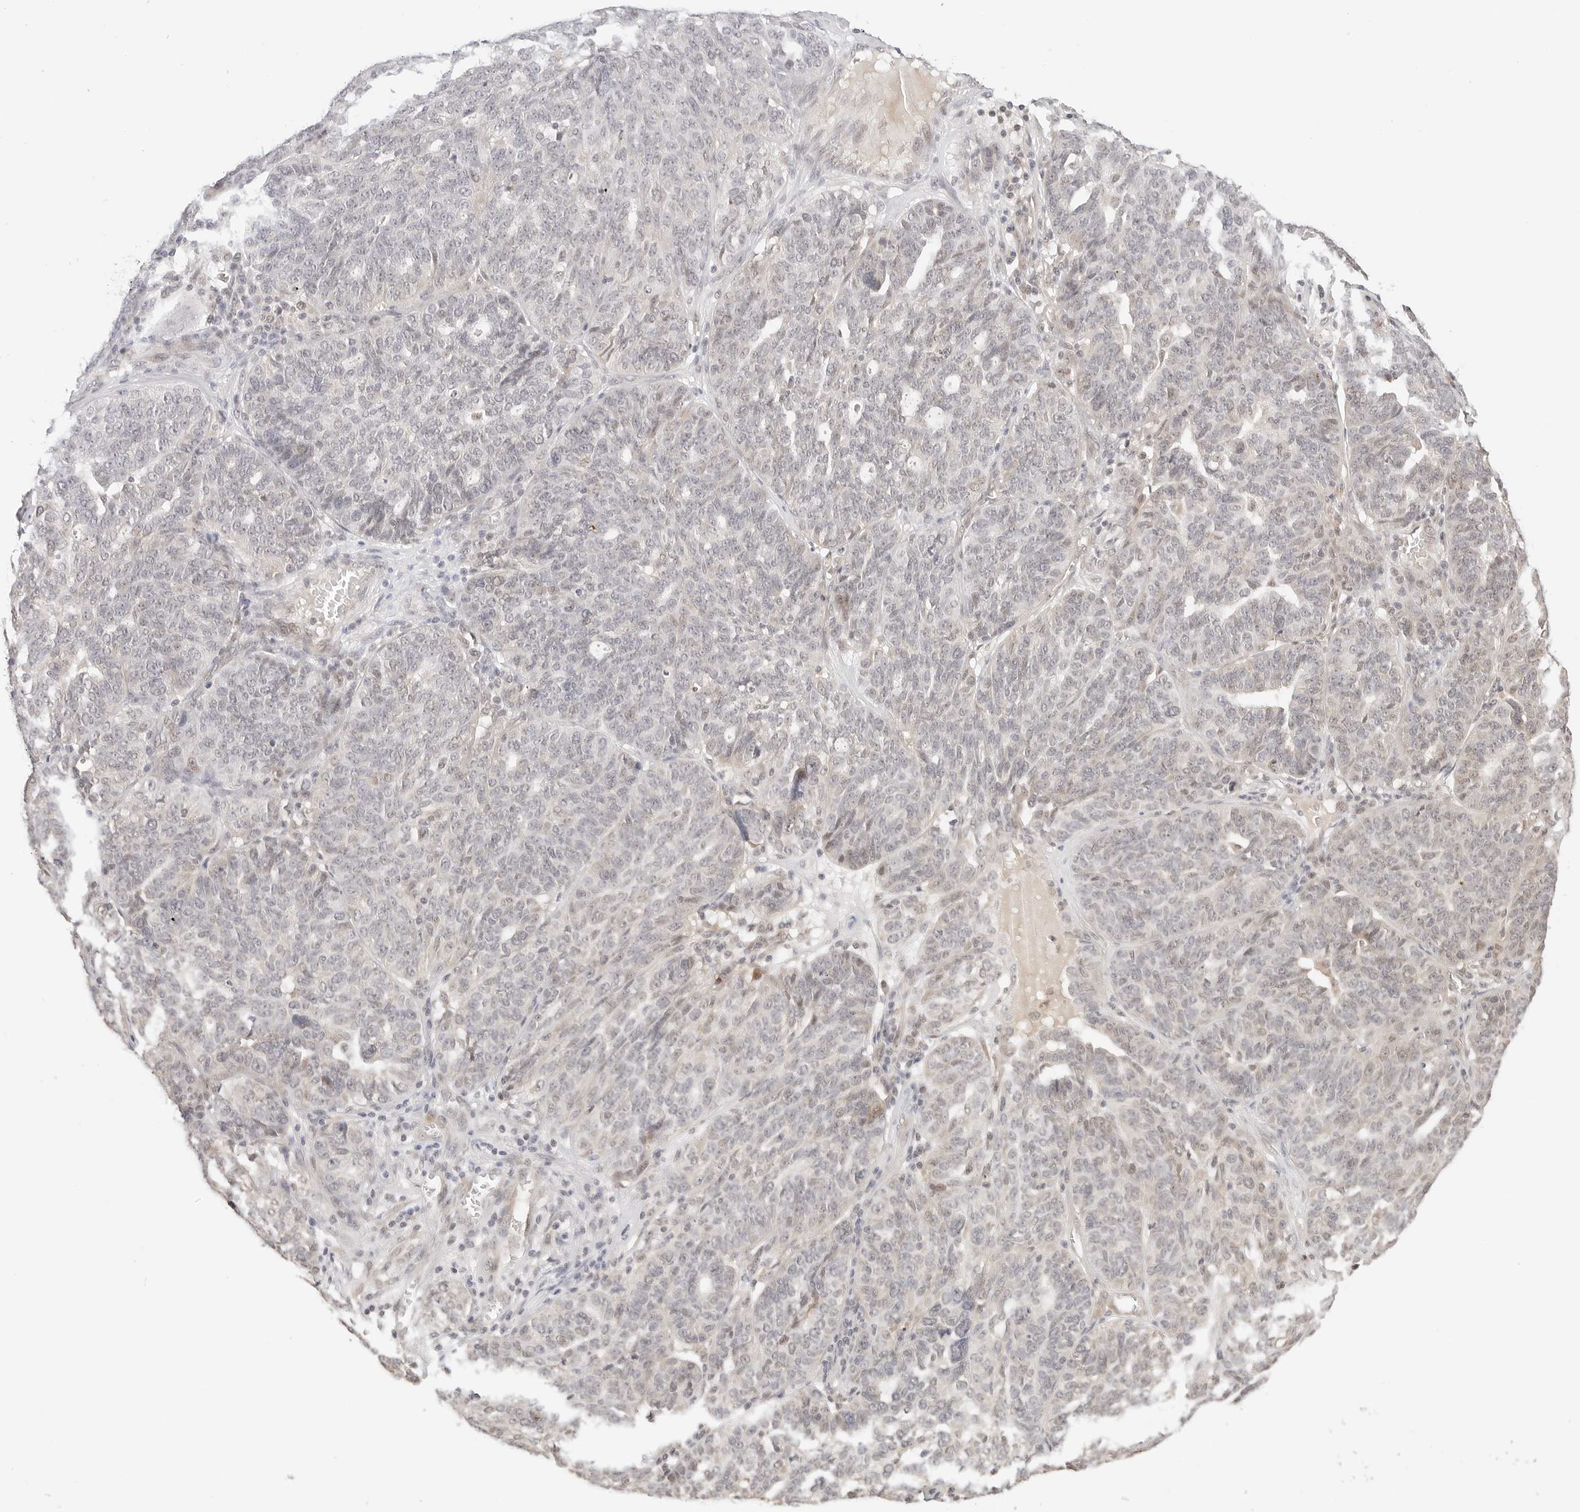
{"staining": {"intensity": "negative", "quantity": "none", "location": "none"}, "tissue": "ovarian cancer", "cell_type": "Tumor cells", "image_type": "cancer", "snomed": [{"axis": "morphology", "description": "Cystadenocarcinoma, serous, NOS"}, {"axis": "topography", "description": "Ovary"}], "caption": "Ovarian cancer stained for a protein using immunohistochemistry shows no staining tumor cells.", "gene": "SEPTIN4", "patient": {"sex": "female", "age": 59}}